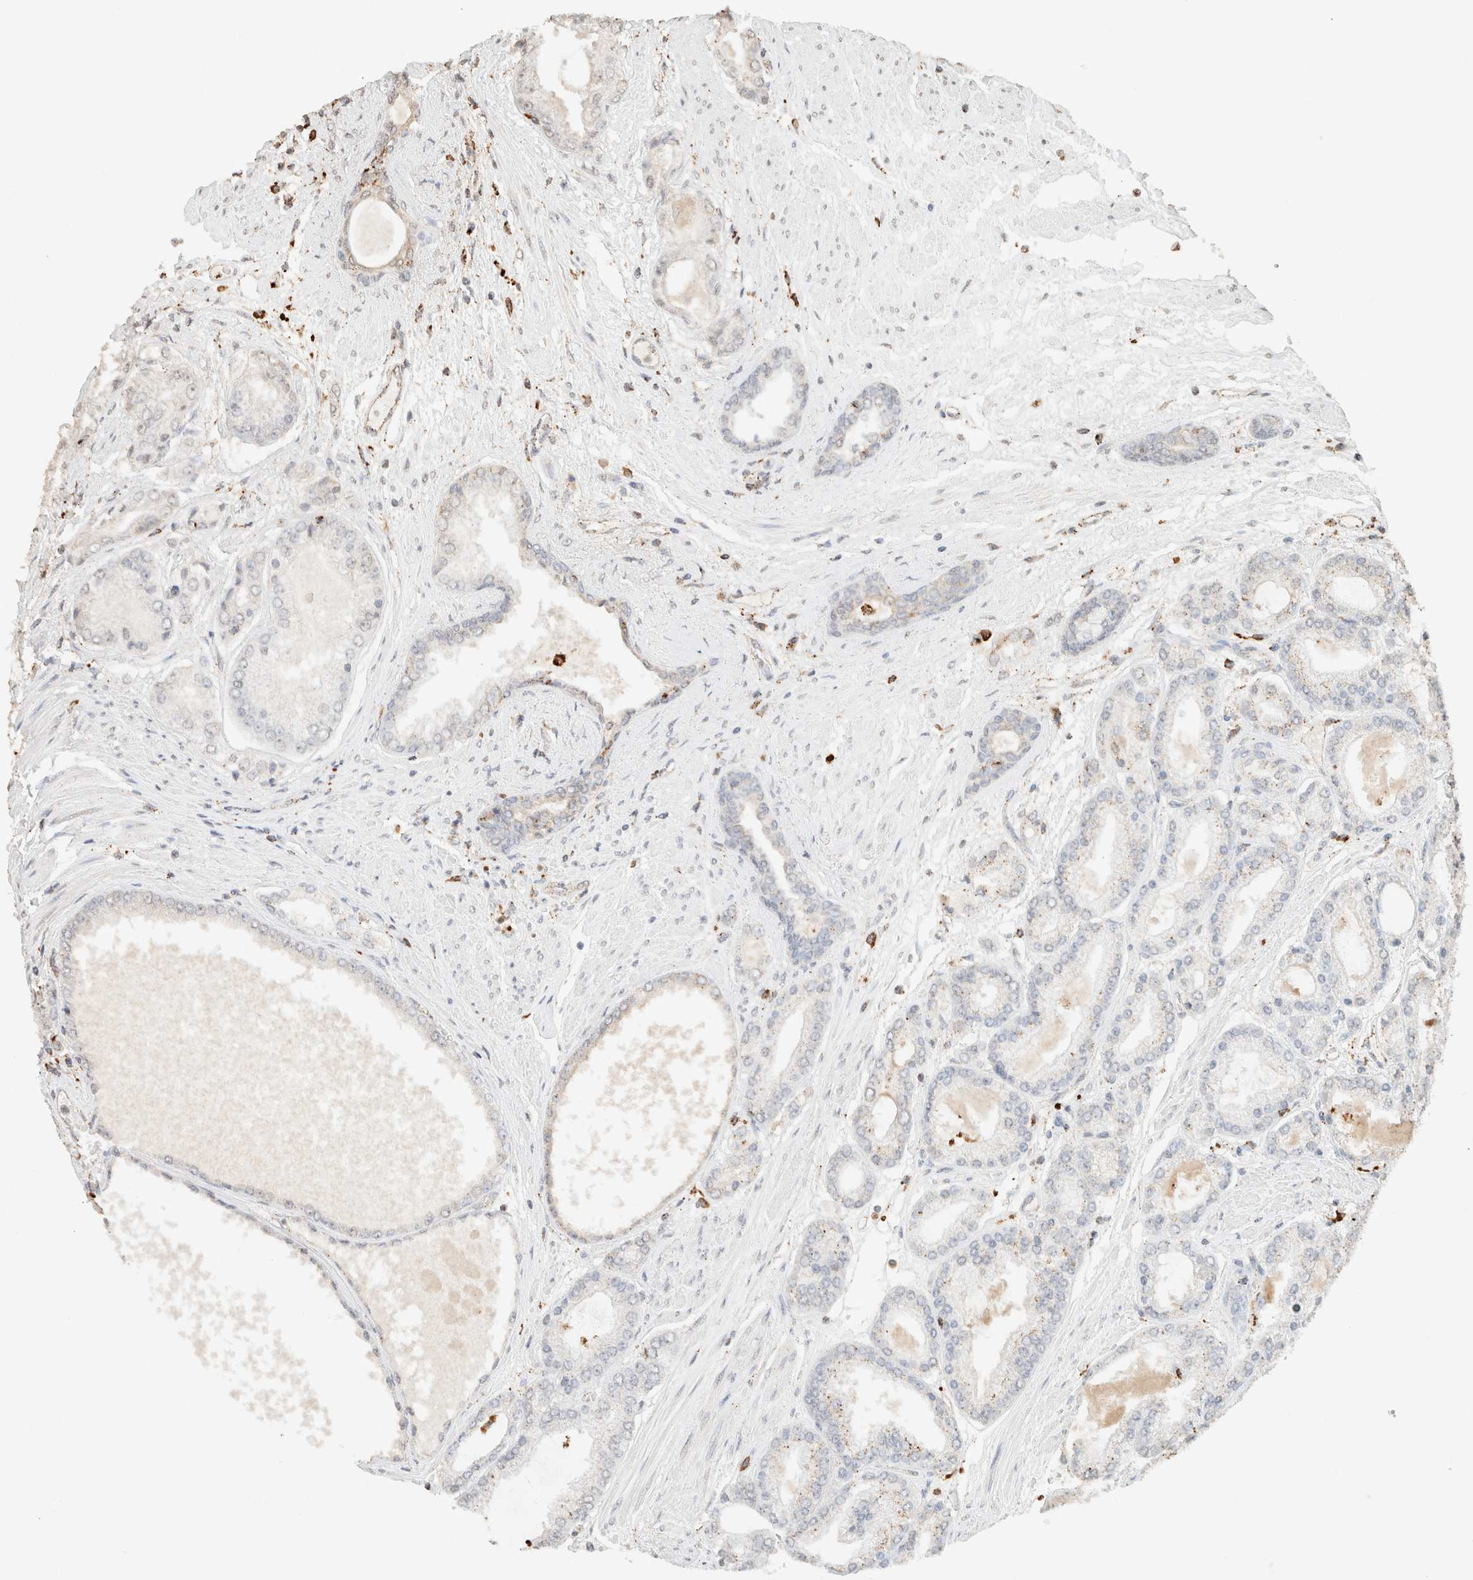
{"staining": {"intensity": "negative", "quantity": "none", "location": "none"}, "tissue": "prostate cancer", "cell_type": "Tumor cells", "image_type": "cancer", "snomed": [{"axis": "morphology", "description": "Adenocarcinoma, High grade"}, {"axis": "topography", "description": "Prostate"}], "caption": "Immunohistochemical staining of prostate cancer displays no significant positivity in tumor cells.", "gene": "CTSC", "patient": {"sex": "male", "age": 59}}